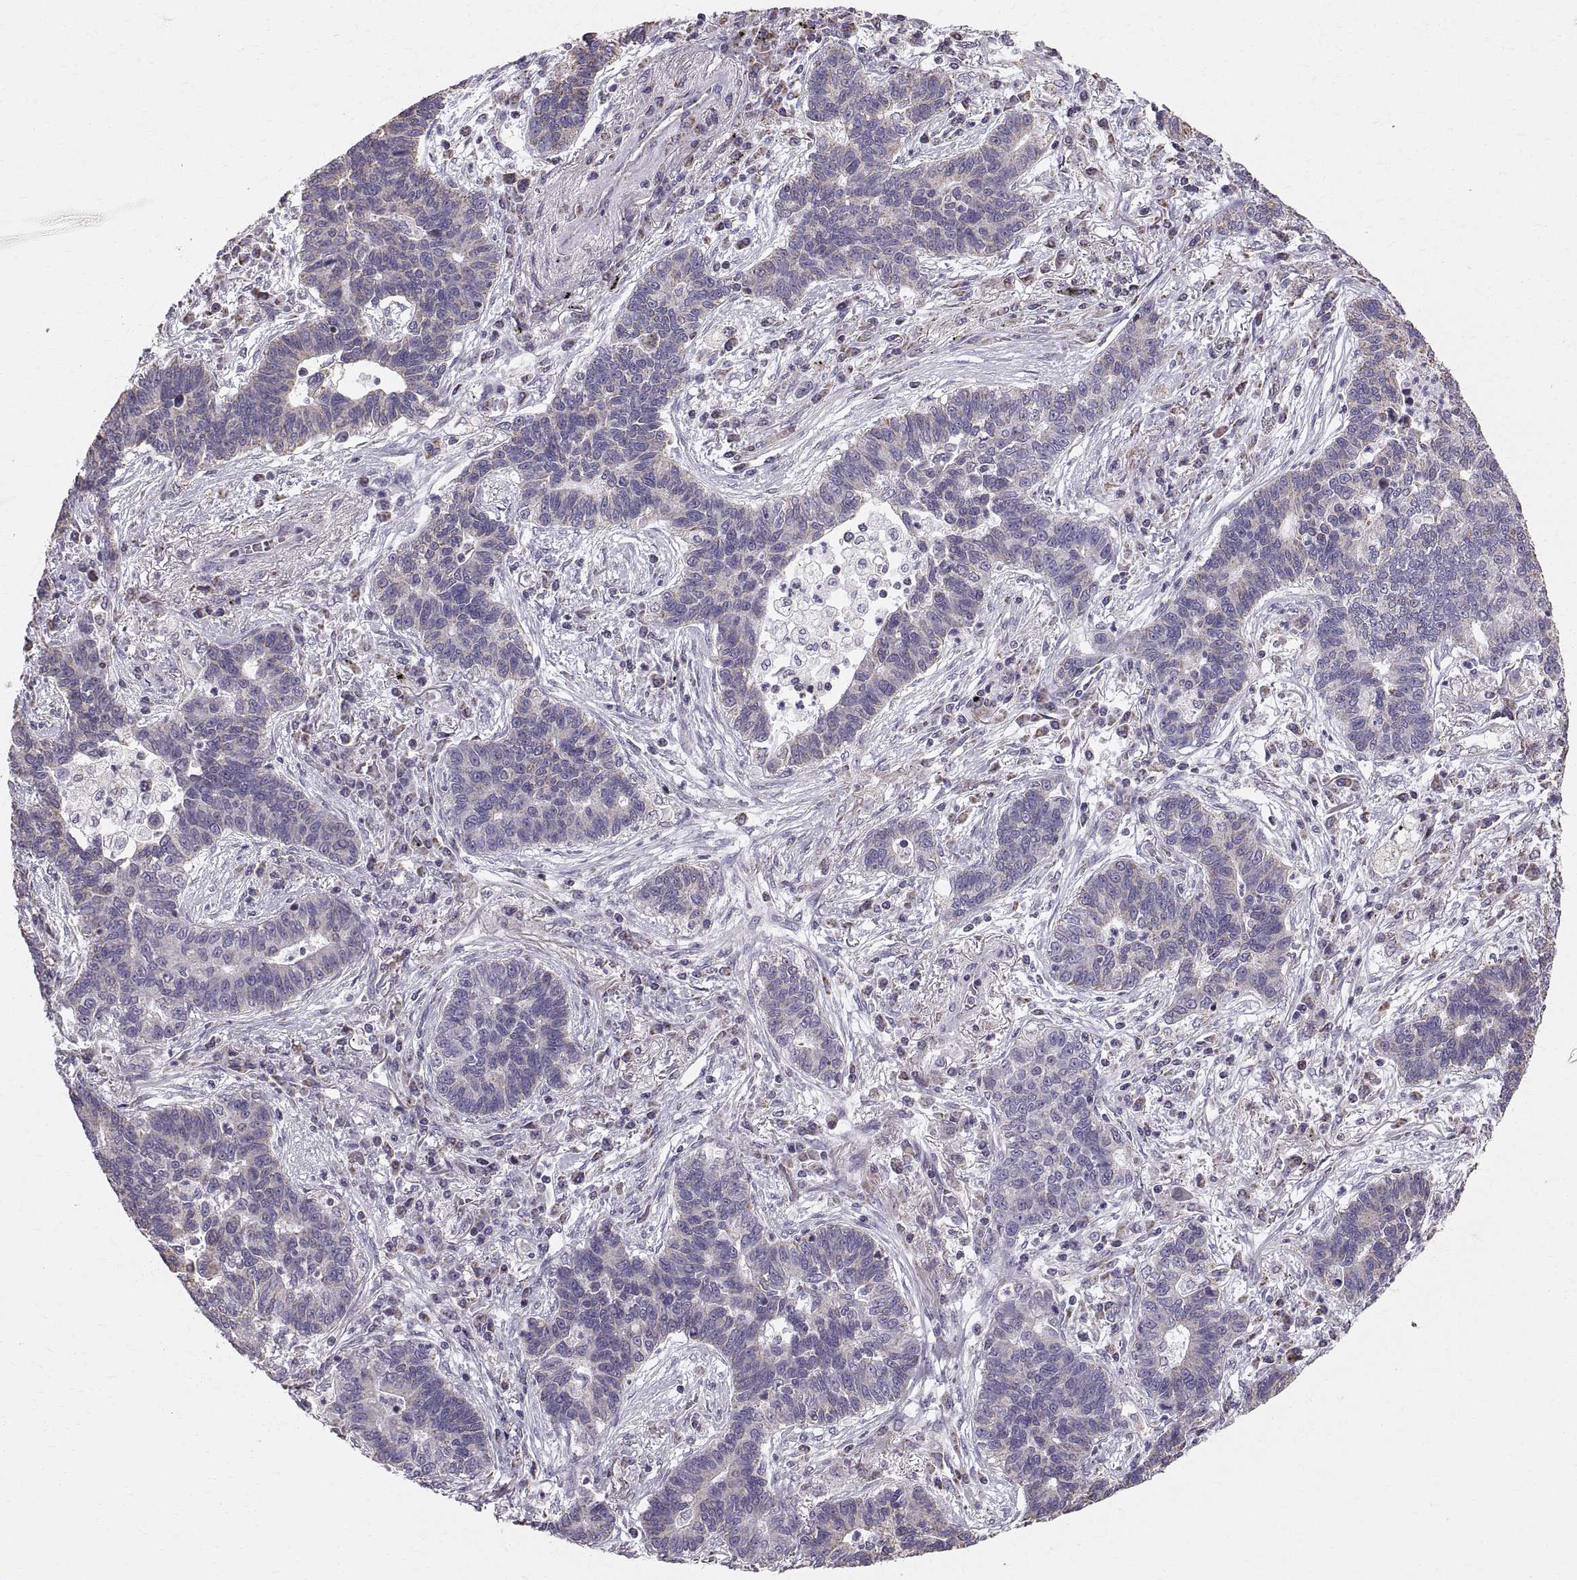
{"staining": {"intensity": "negative", "quantity": "none", "location": "none"}, "tissue": "lung cancer", "cell_type": "Tumor cells", "image_type": "cancer", "snomed": [{"axis": "morphology", "description": "Adenocarcinoma, NOS"}, {"axis": "topography", "description": "Lung"}], "caption": "High magnification brightfield microscopy of adenocarcinoma (lung) stained with DAB (brown) and counterstained with hematoxylin (blue): tumor cells show no significant positivity. The staining is performed using DAB (3,3'-diaminobenzidine) brown chromogen with nuclei counter-stained in using hematoxylin.", "gene": "STMND1", "patient": {"sex": "female", "age": 57}}